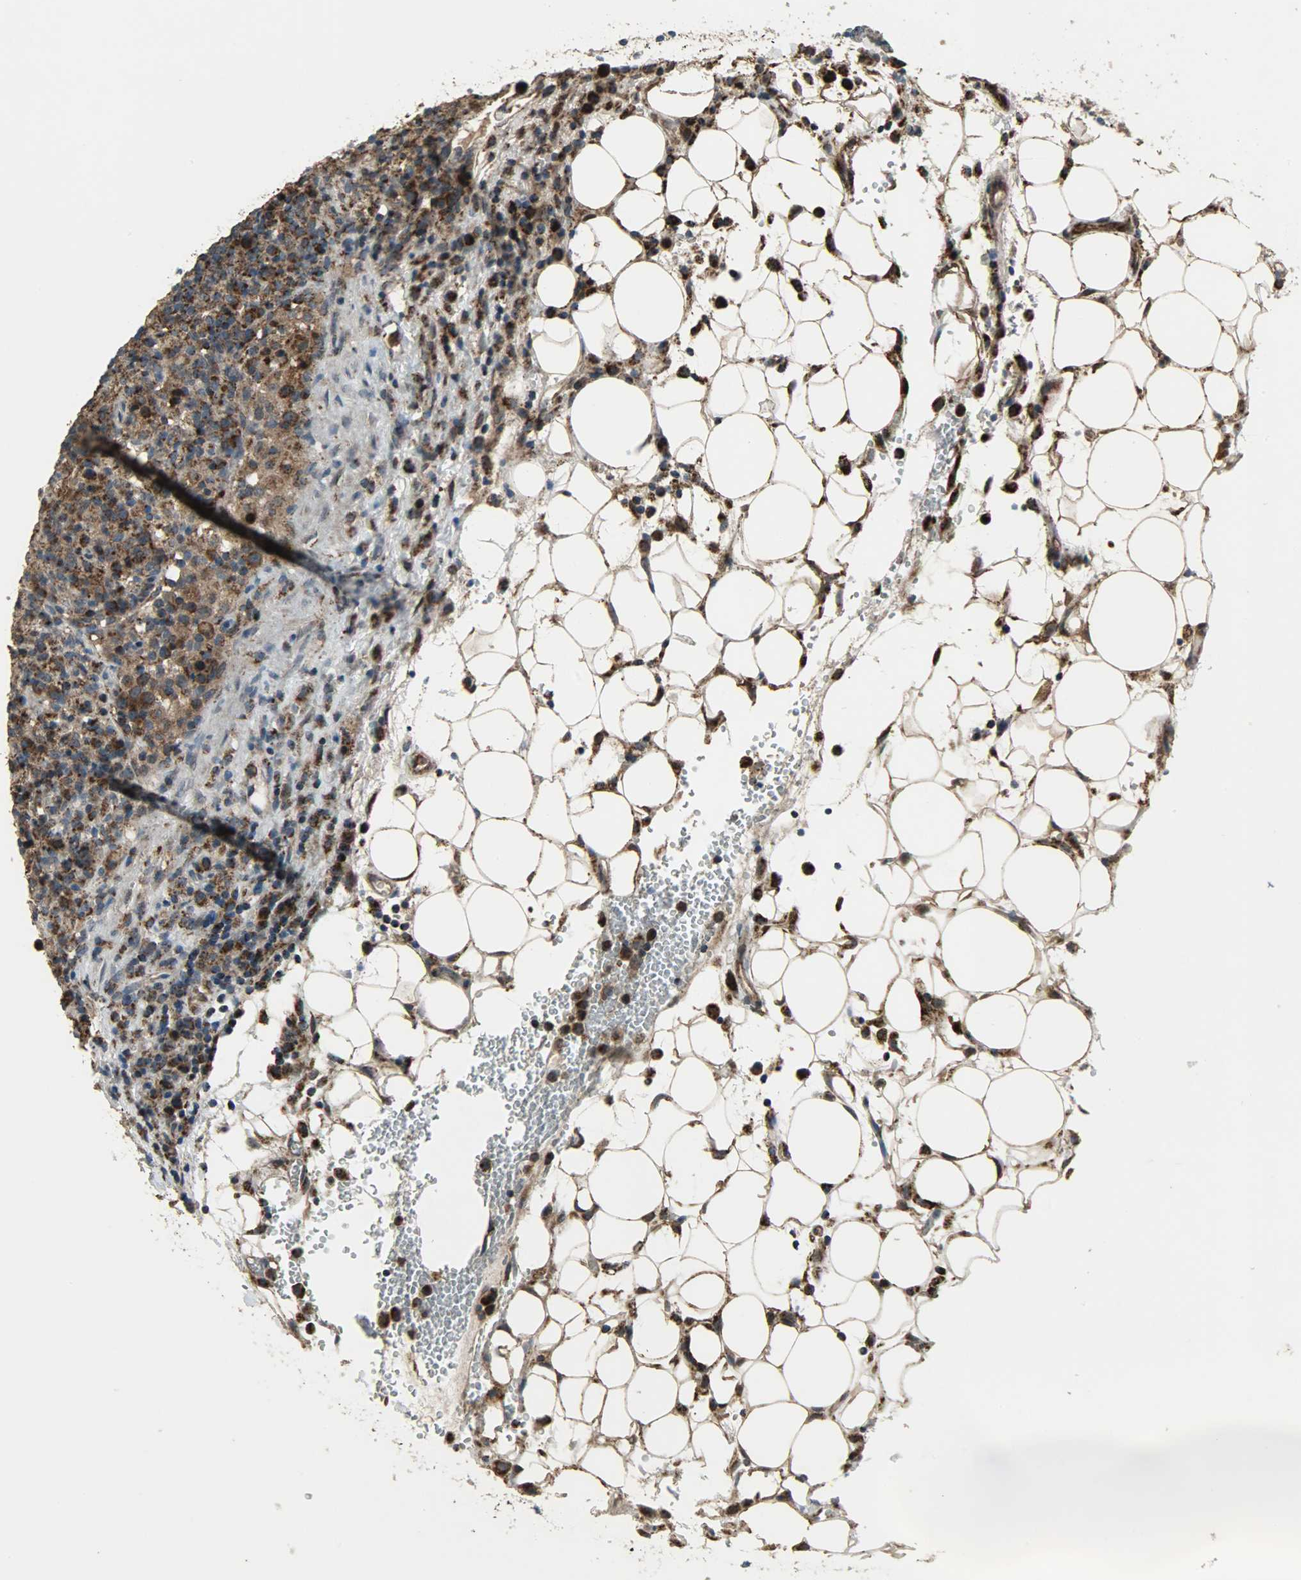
{"staining": {"intensity": "strong", "quantity": ">75%", "location": "cytoplasmic/membranous"}, "tissue": "lymphoma", "cell_type": "Tumor cells", "image_type": "cancer", "snomed": [{"axis": "morphology", "description": "Hodgkin's disease, NOS"}, {"axis": "topography", "description": "Lymph node"}], "caption": "Human Hodgkin's disease stained for a protein (brown) shows strong cytoplasmic/membranous positive expression in approximately >75% of tumor cells.", "gene": "AMT", "patient": {"sex": "male", "age": 65}}